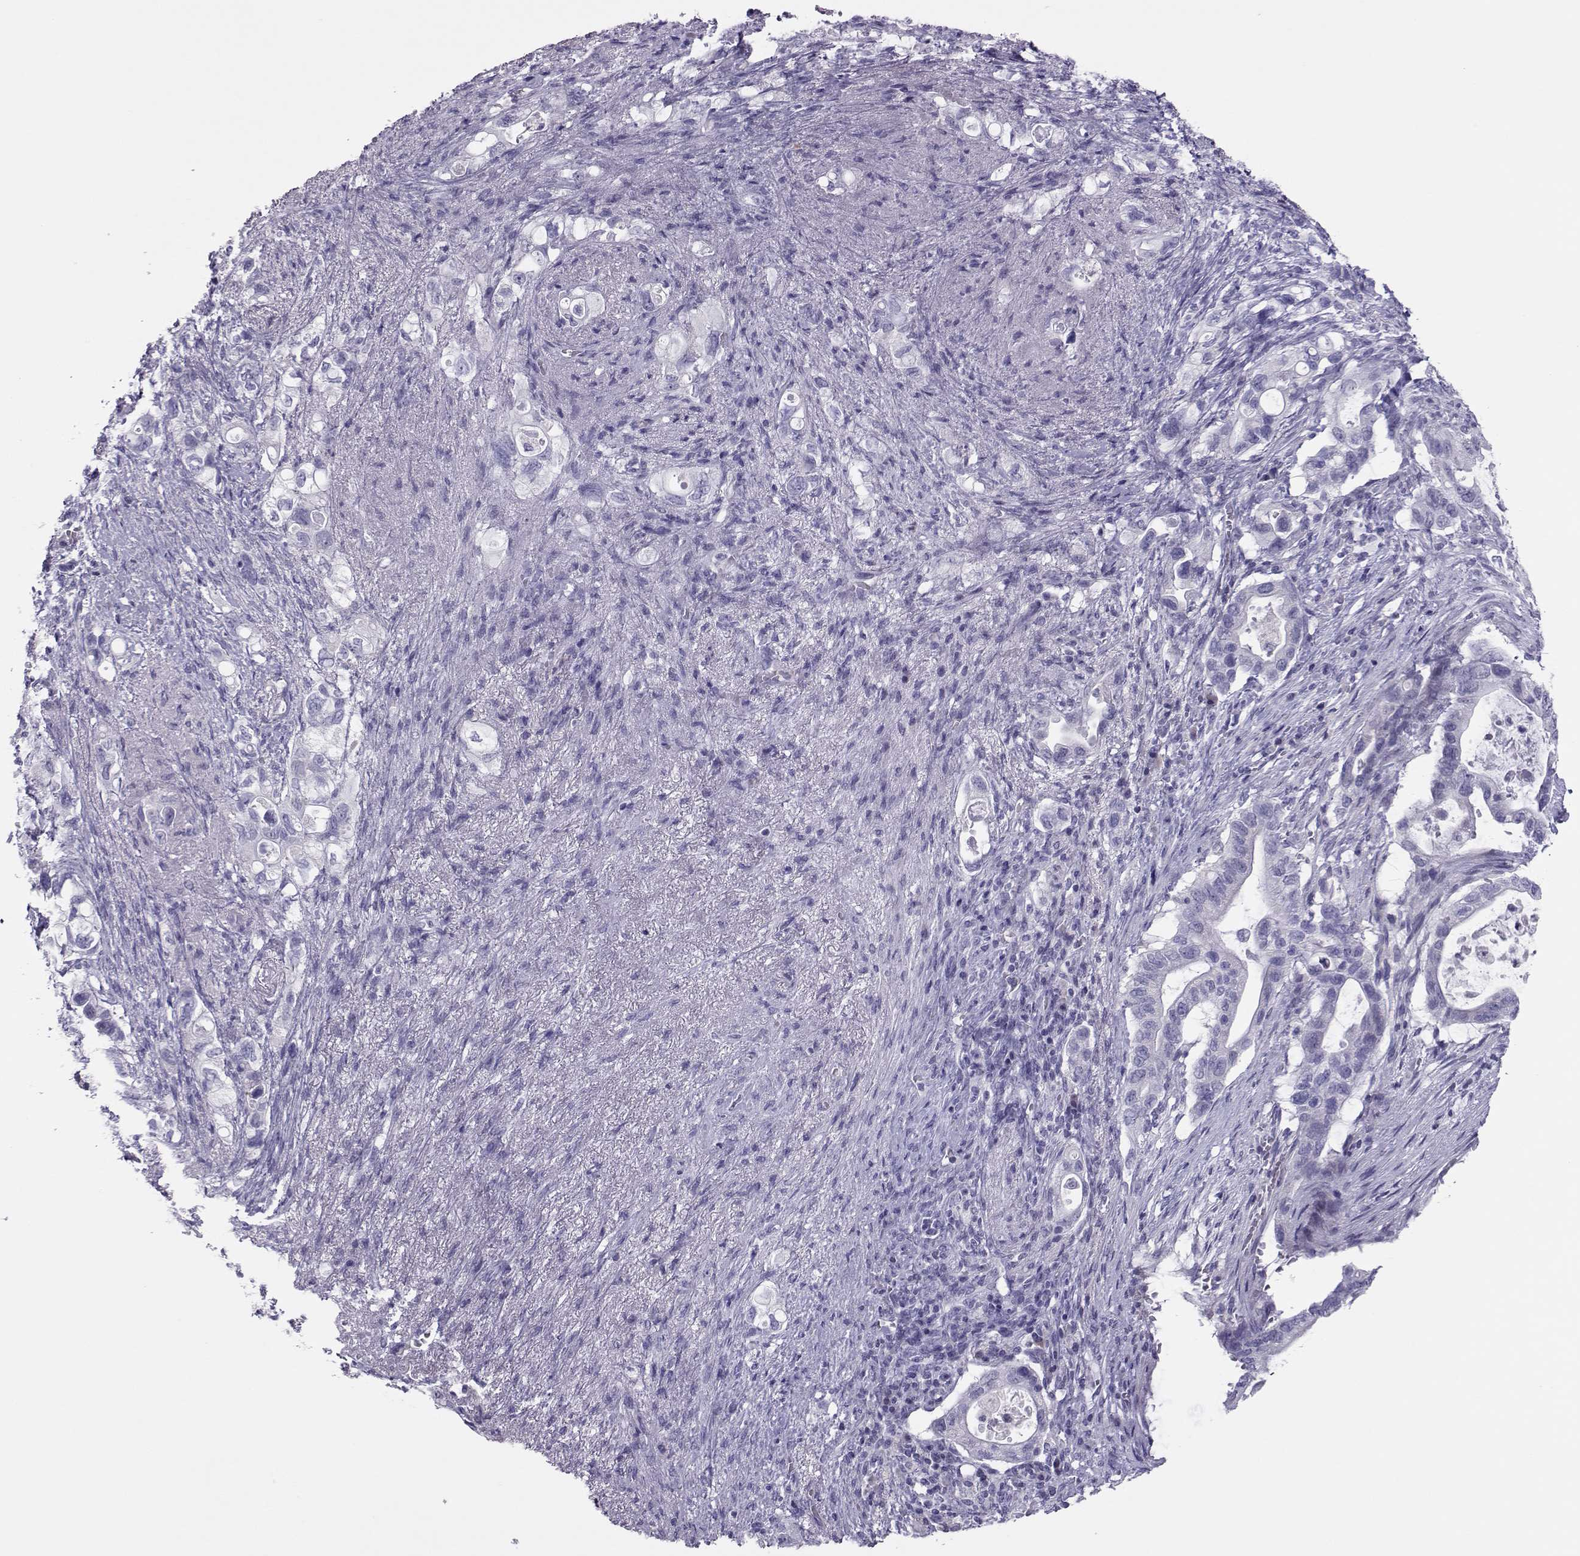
{"staining": {"intensity": "negative", "quantity": "none", "location": "none"}, "tissue": "pancreatic cancer", "cell_type": "Tumor cells", "image_type": "cancer", "snomed": [{"axis": "morphology", "description": "Adenocarcinoma, NOS"}, {"axis": "topography", "description": "Pancreas"}], "caption": "Pancreatic adenocarcinoma stained for a protein using immunohistochemistry shows no expression tumor cells.", "gene": "TRPM7", "patient": {"sex": "female", "age": 72}}